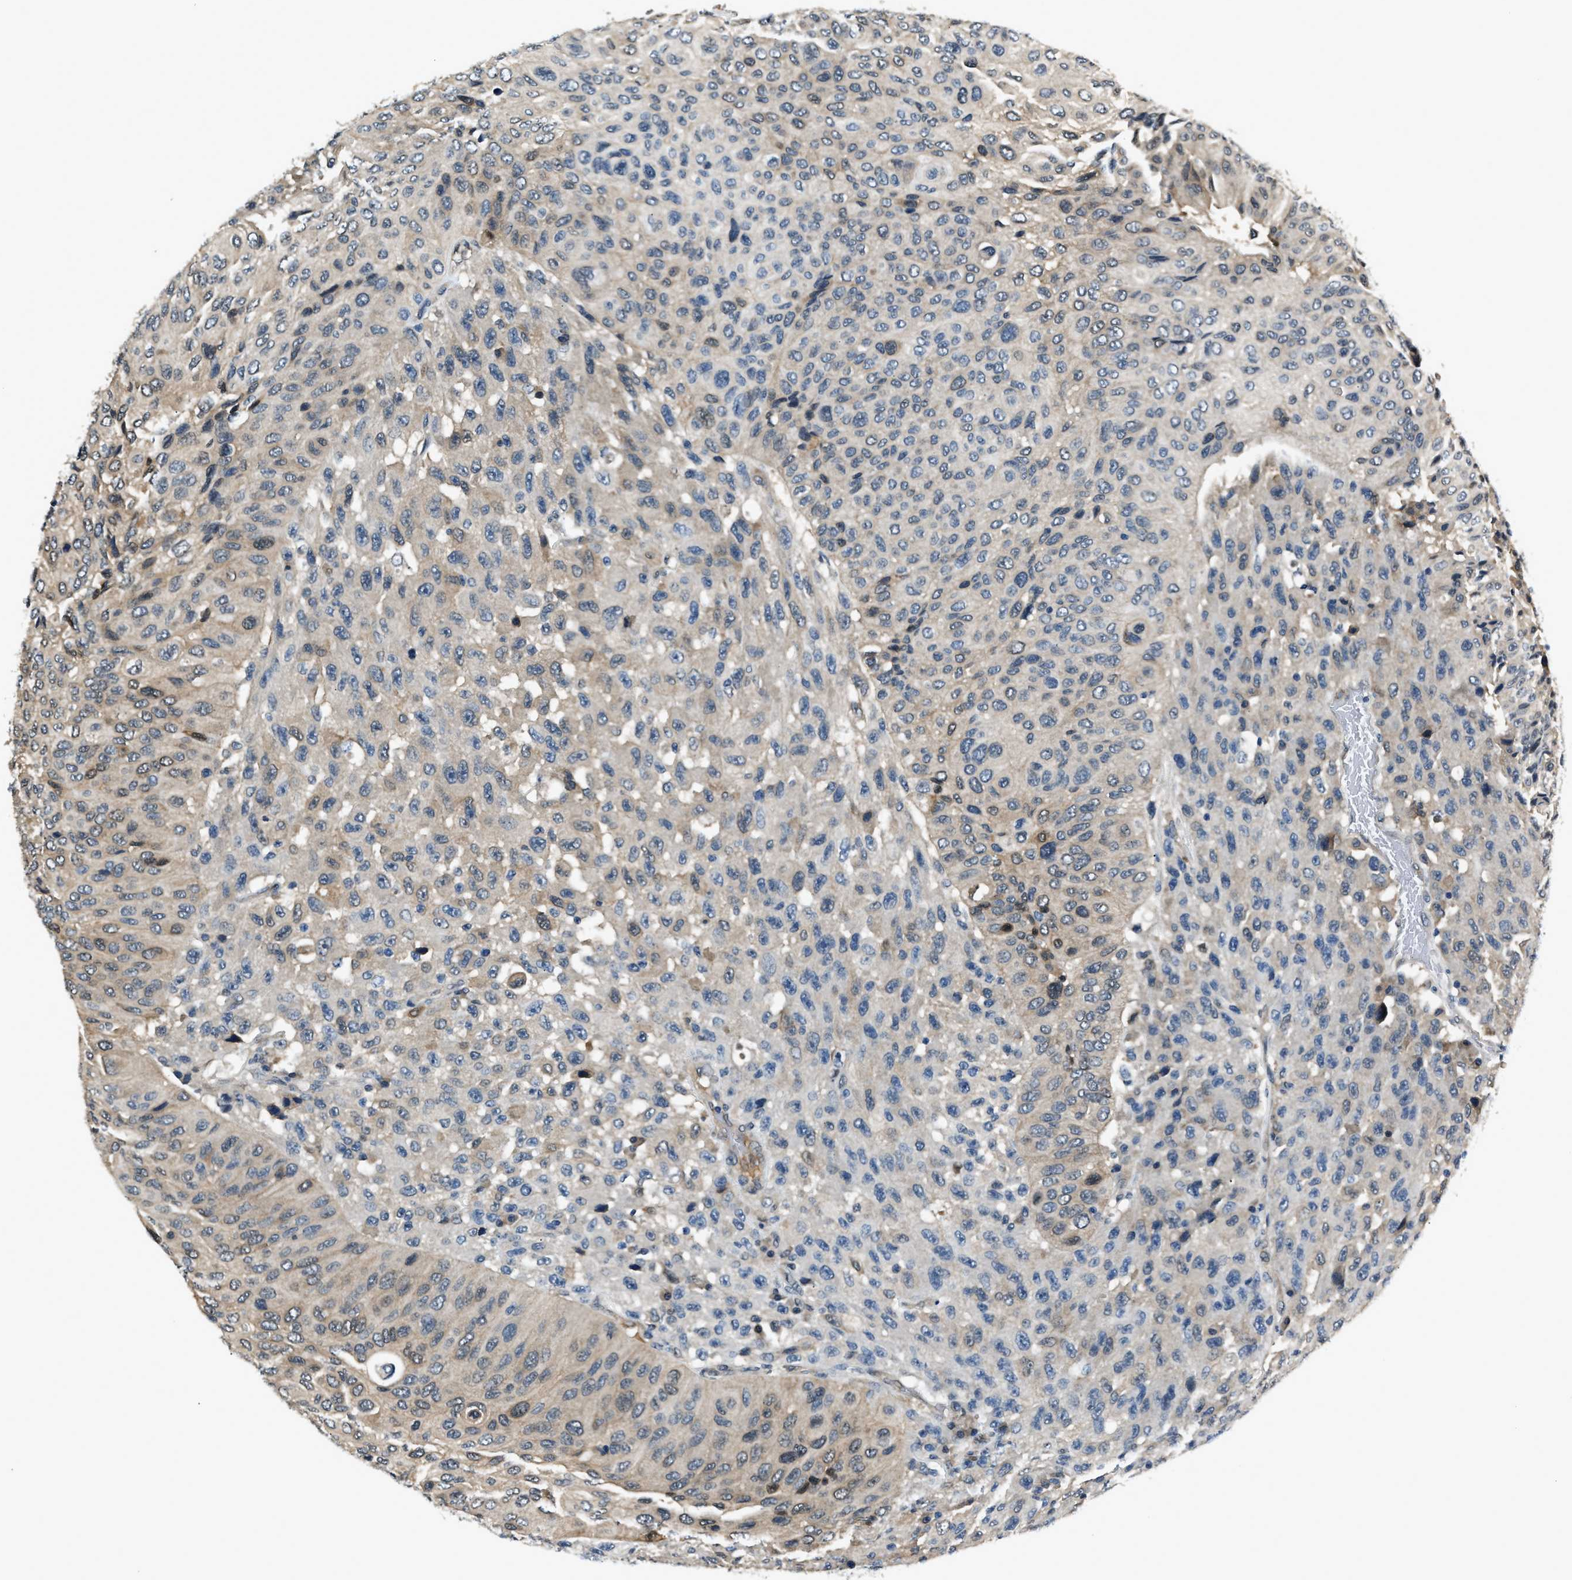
{"staining": {"intensity": "weak", "quantity": "25%-75%", "location": "cytoplasmic/membranous"}, "tissue": "urothelial cancer", "cell_type": "Tumor cells", "image_type": "cancer", "snomed": [{"axis": "morphology", "description": "Urothelial carcinoma, High grade"}, {"axis": "topography", "description": "Urinary bladder"}], "caption": "This photomicrograph shows high-grade urothelial carcinoma stained with IHC to label a protein in brown. The cytoplasmic/membranous of tumor cells show weak positivity for the protein. Nuclei are counter-stained blue.", "gene": "TP53I3", "patient": {"sex": "male", "age": 66}}